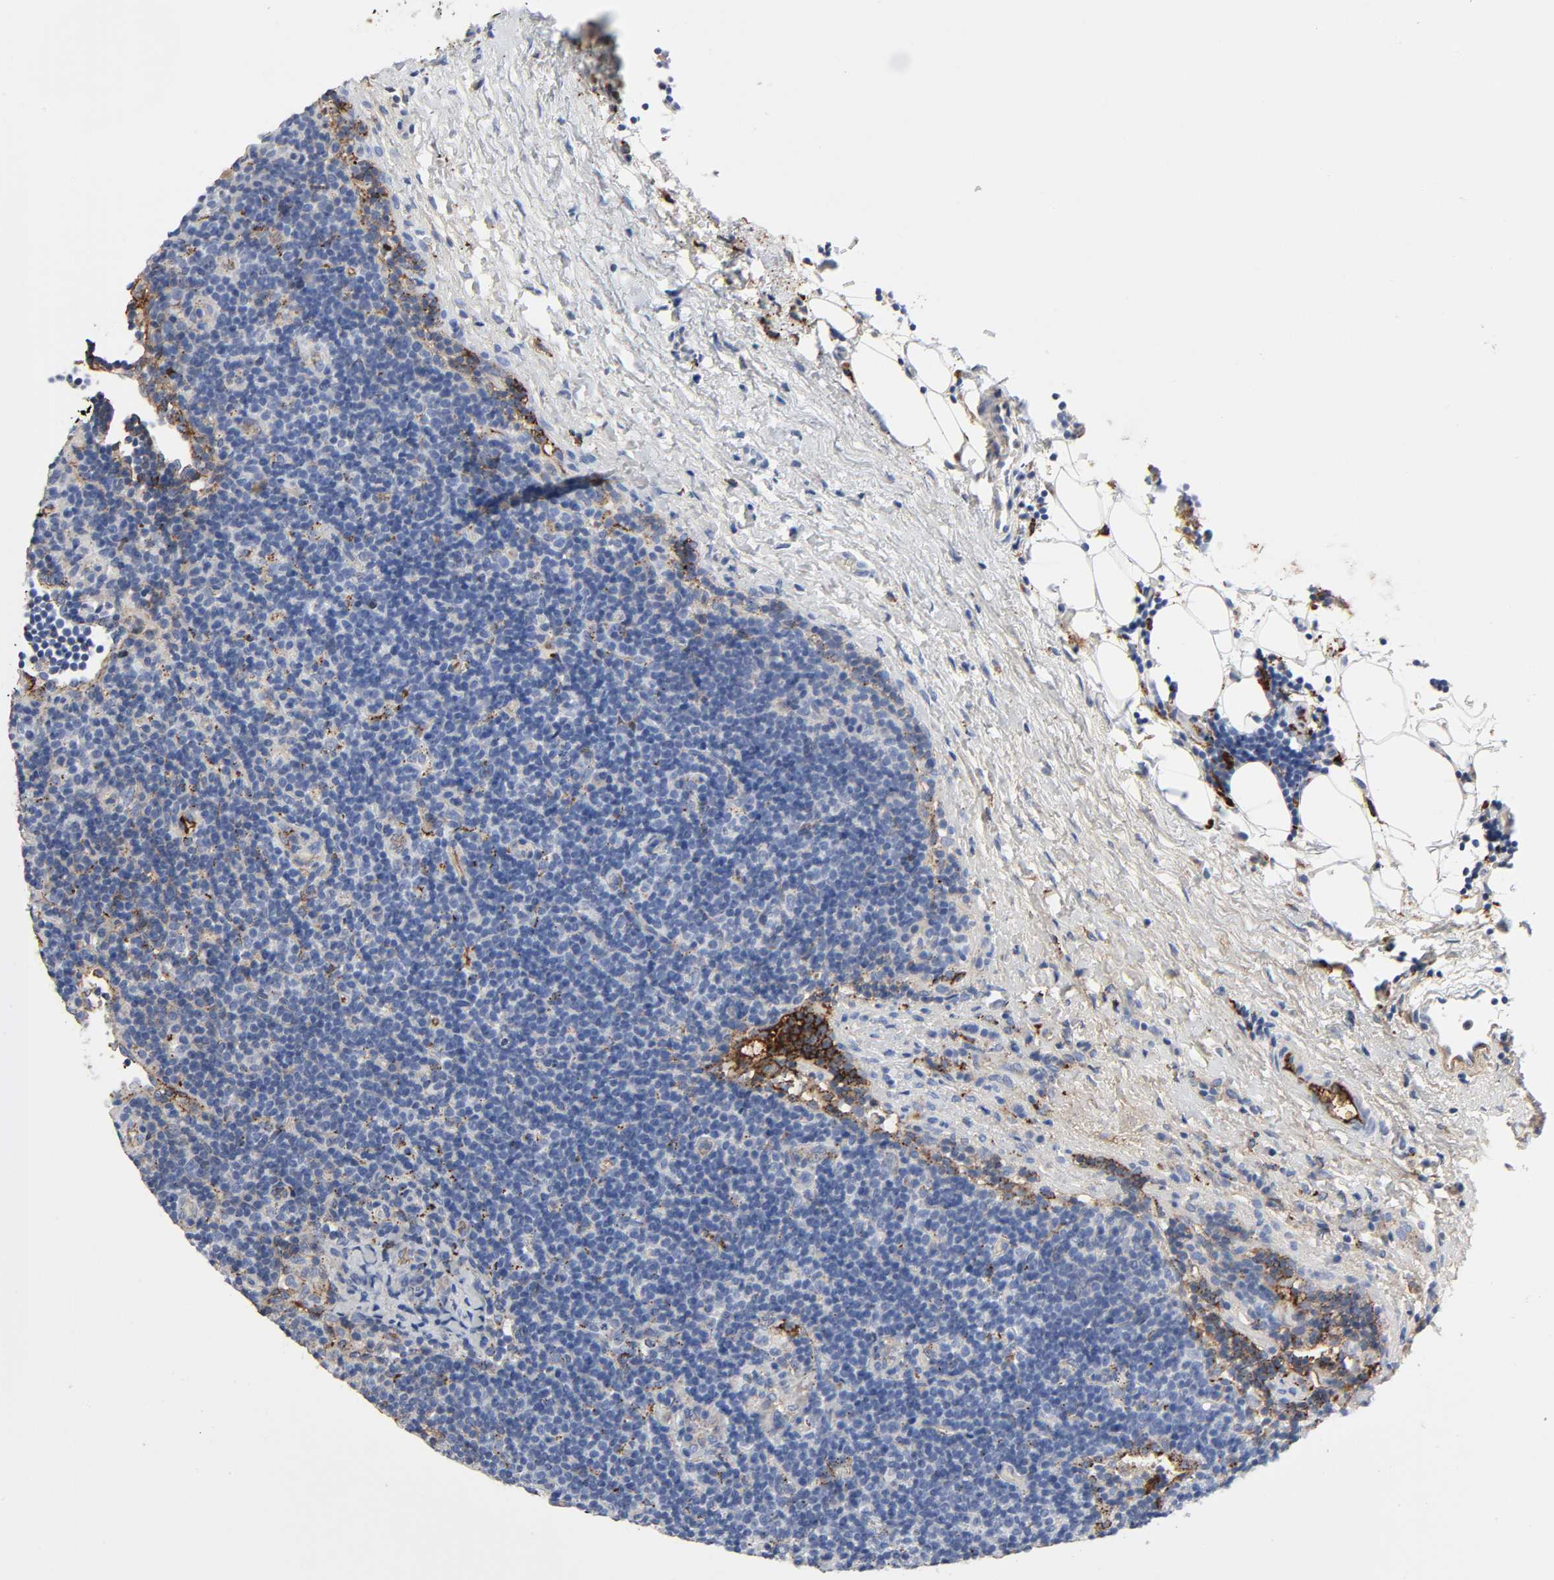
{"staining": {"intensity": "weak", "quantity": "25%-75%", "location": "cytoplasmic/membranous"}, "tissue": "lymphoma", "cell_type": "Tumor cells", "image_type": "cancer", "snomed": [{"axis": "morphology", "description": "Malignant lymphoma, non-Hodgkin's type, Low grade"}, {"axis": "topography", "description": "Lymph node"}], "caption": "Protein expression analysis of lymphoma demonstrates weak cytoplasmic/membranous staining in about 25%-75% of tumor cells.", "gene": "C3", "patient": {"sex": "male", "age": 70}}